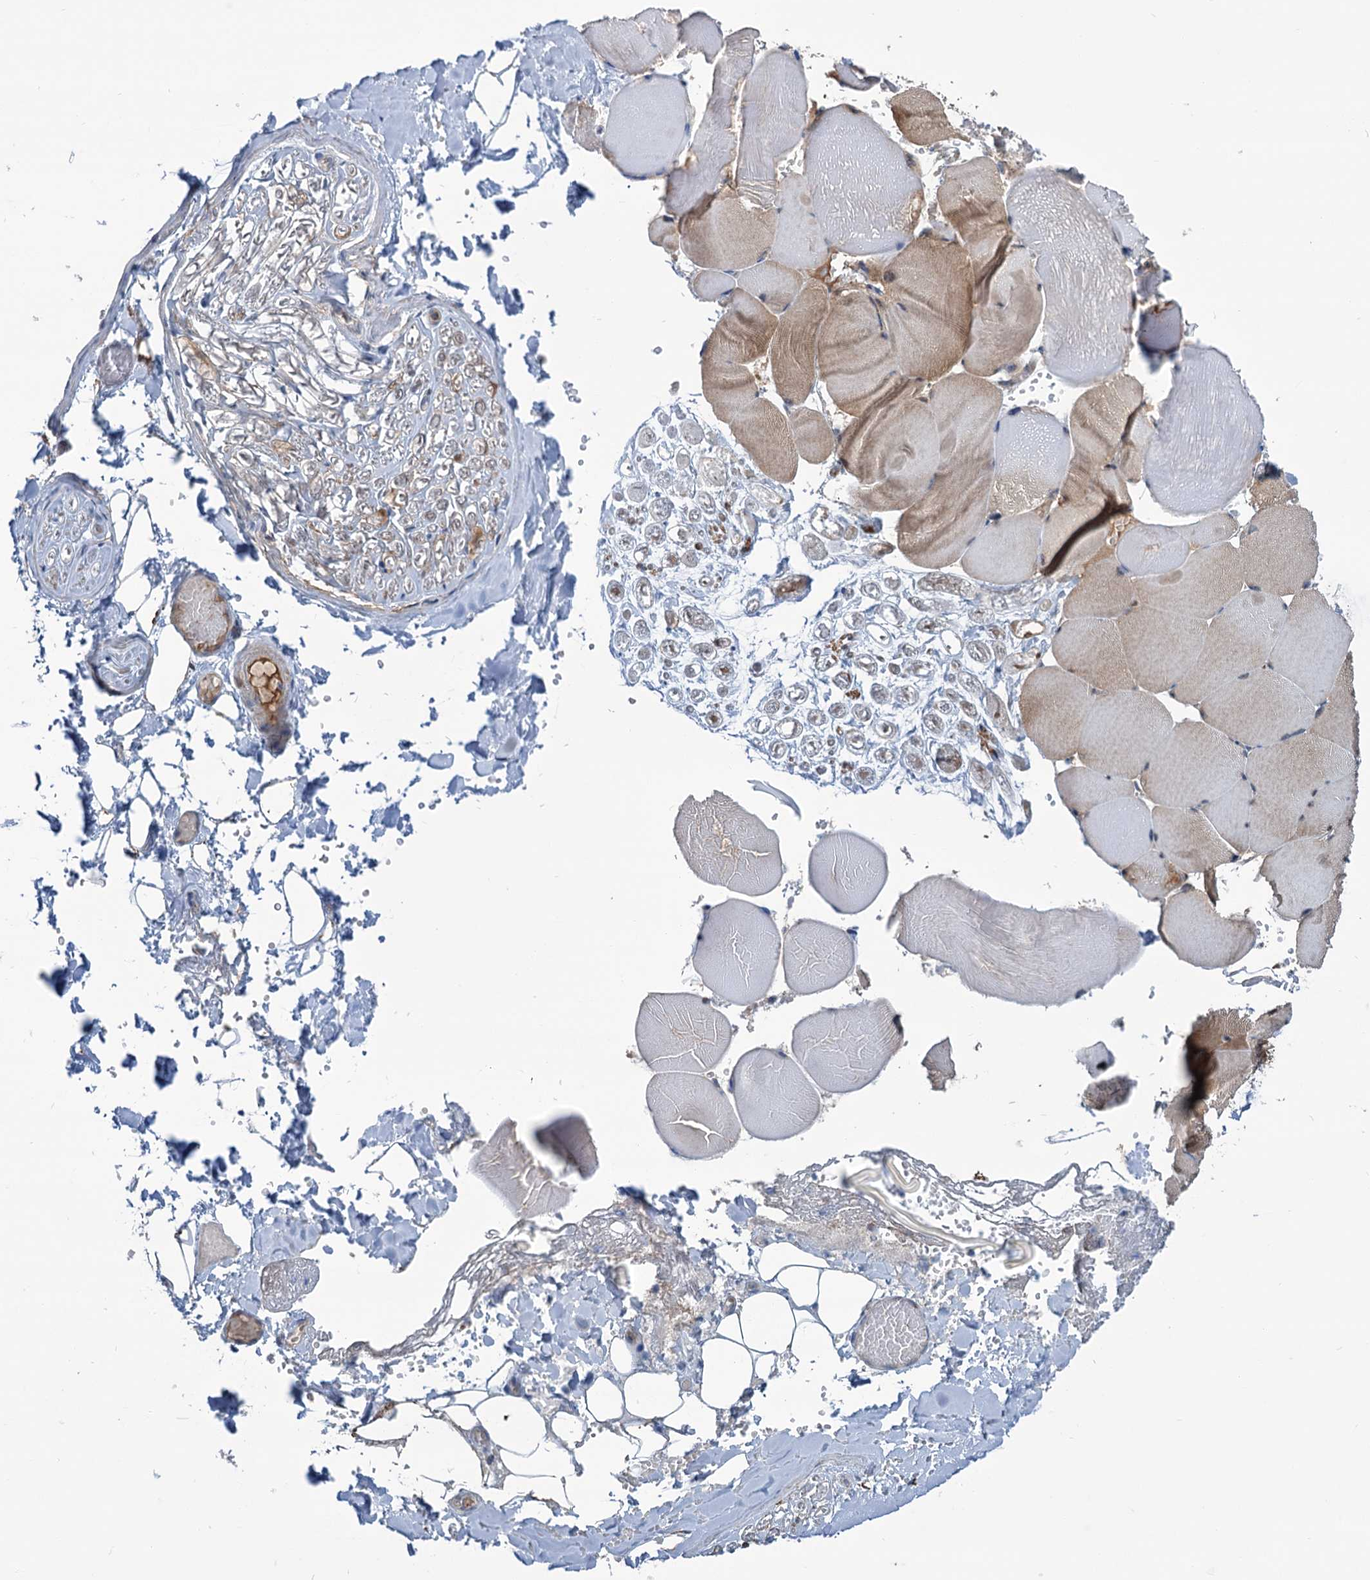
{"staining": {"intensity": "moderate", "quantity": ">75%", "location": "cytoplasmic/membranous"}, "tissue": "adipose tissue", "cell_type": "Adipocytes", "image_type": "normal", "snomed": [{"axis": "morphology", "description": "Normal tissue, NOS"}, {"axis": "topography", "description": "Skeletal muscle"}, {"axis": "topography", "description": "Peripheral nerve tissue"}], "caption": "Human adipose tissue stained with a brown dye demonstrates moderate cytoplasmic/membranous positive staining in approximately >75% of adipocytes.", "gene": "LPIN1", "patient": {"sex": "female", "age": 55}}